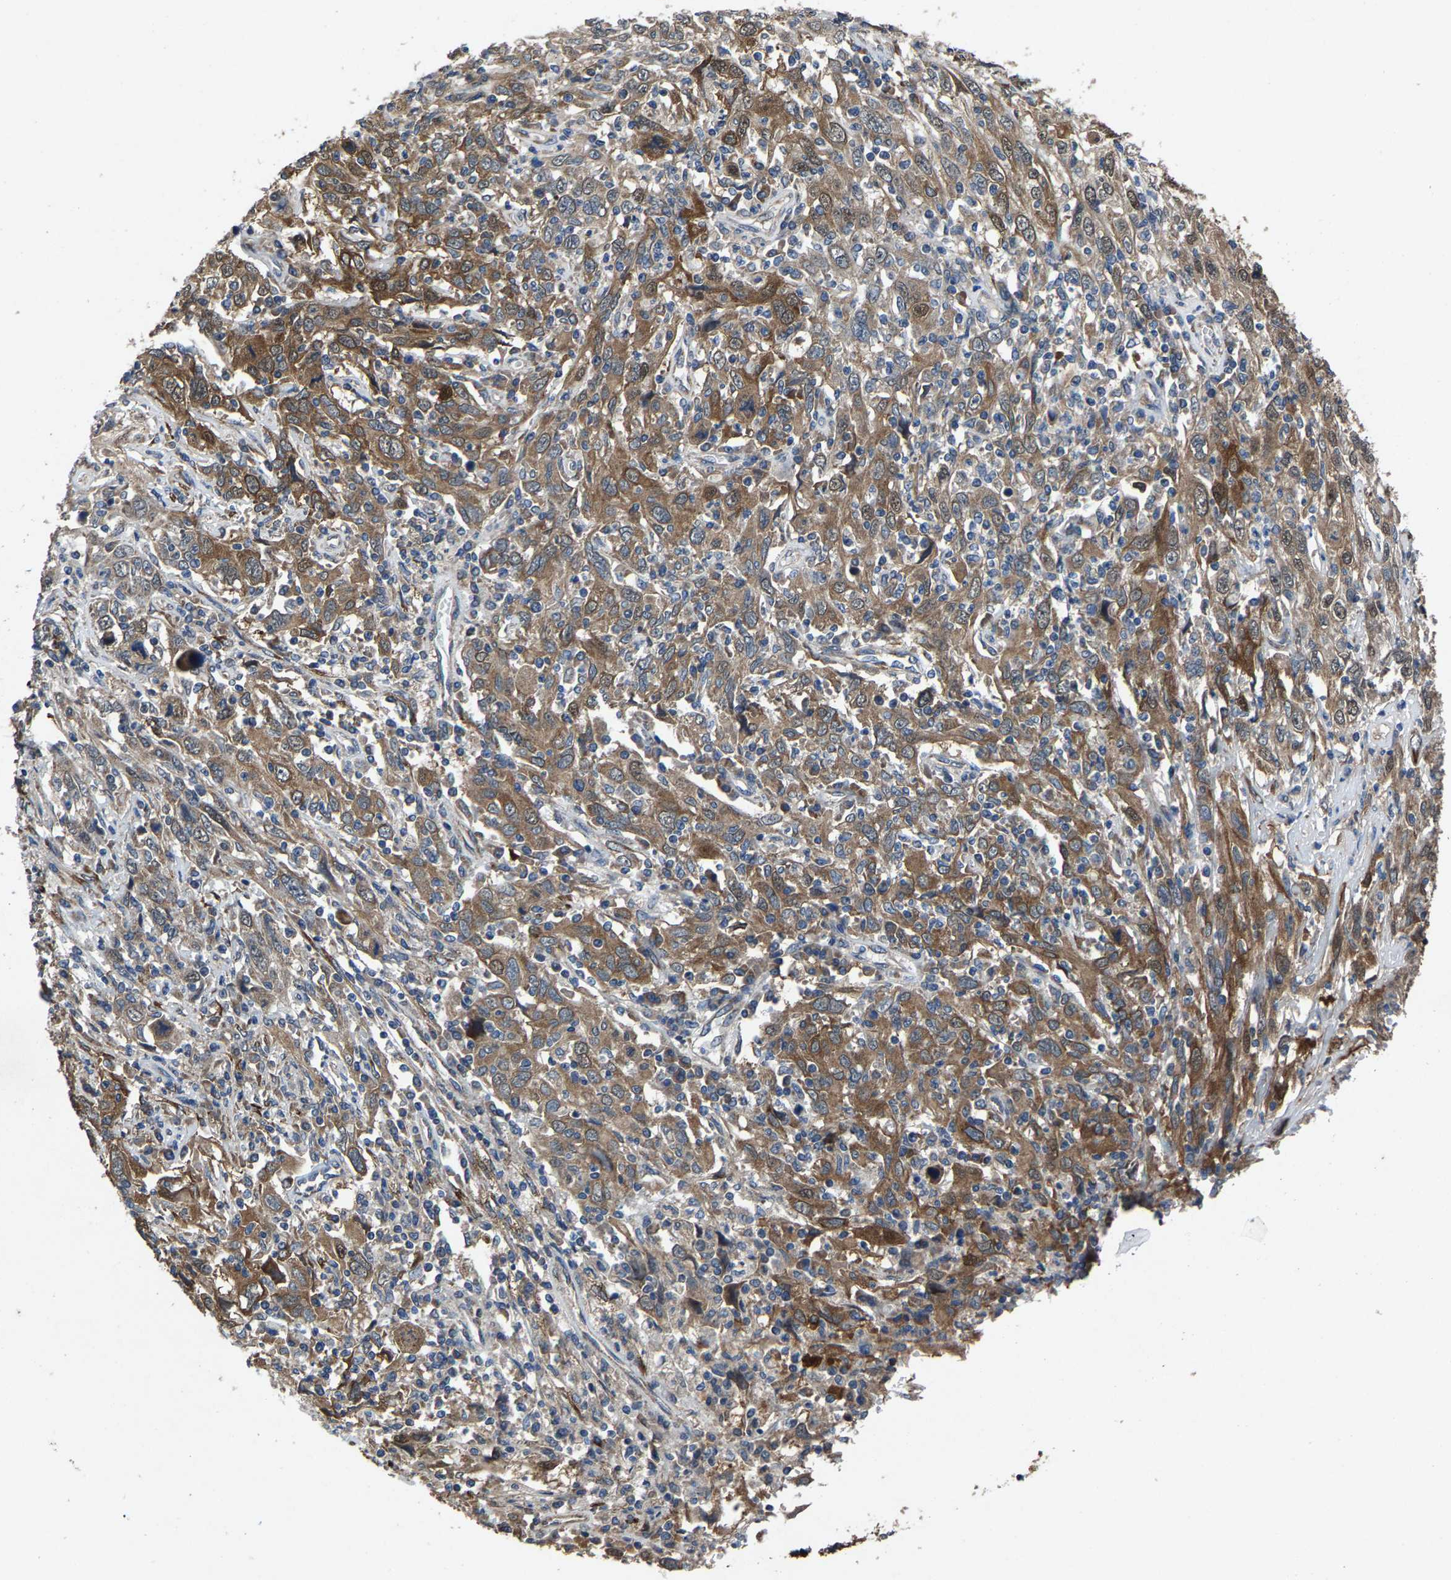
{"staining": {"intensity": "moderate", "quantity": ">75%", "location": "cytoplasmic/membranous"}, "tissue": "cervical cancer", "cell_type": "Tumor cells", "image_type": "cancer", "snomed": [{"axis": "morphology", "description": "Squamous cell carcinoma, NOS"}, {"axis": "topography", "description": "Cervix"}], "caption": "Immunohistochemical staining of squamous cell carcinoma (cervical) demonstrates medium levels of moderate cytoplasmic/membranous expression in about >75% of tumor cells. Nuclei are stained in blue.", "gene": "PDP1", "patient": {"sex": "female", "age": 46}}